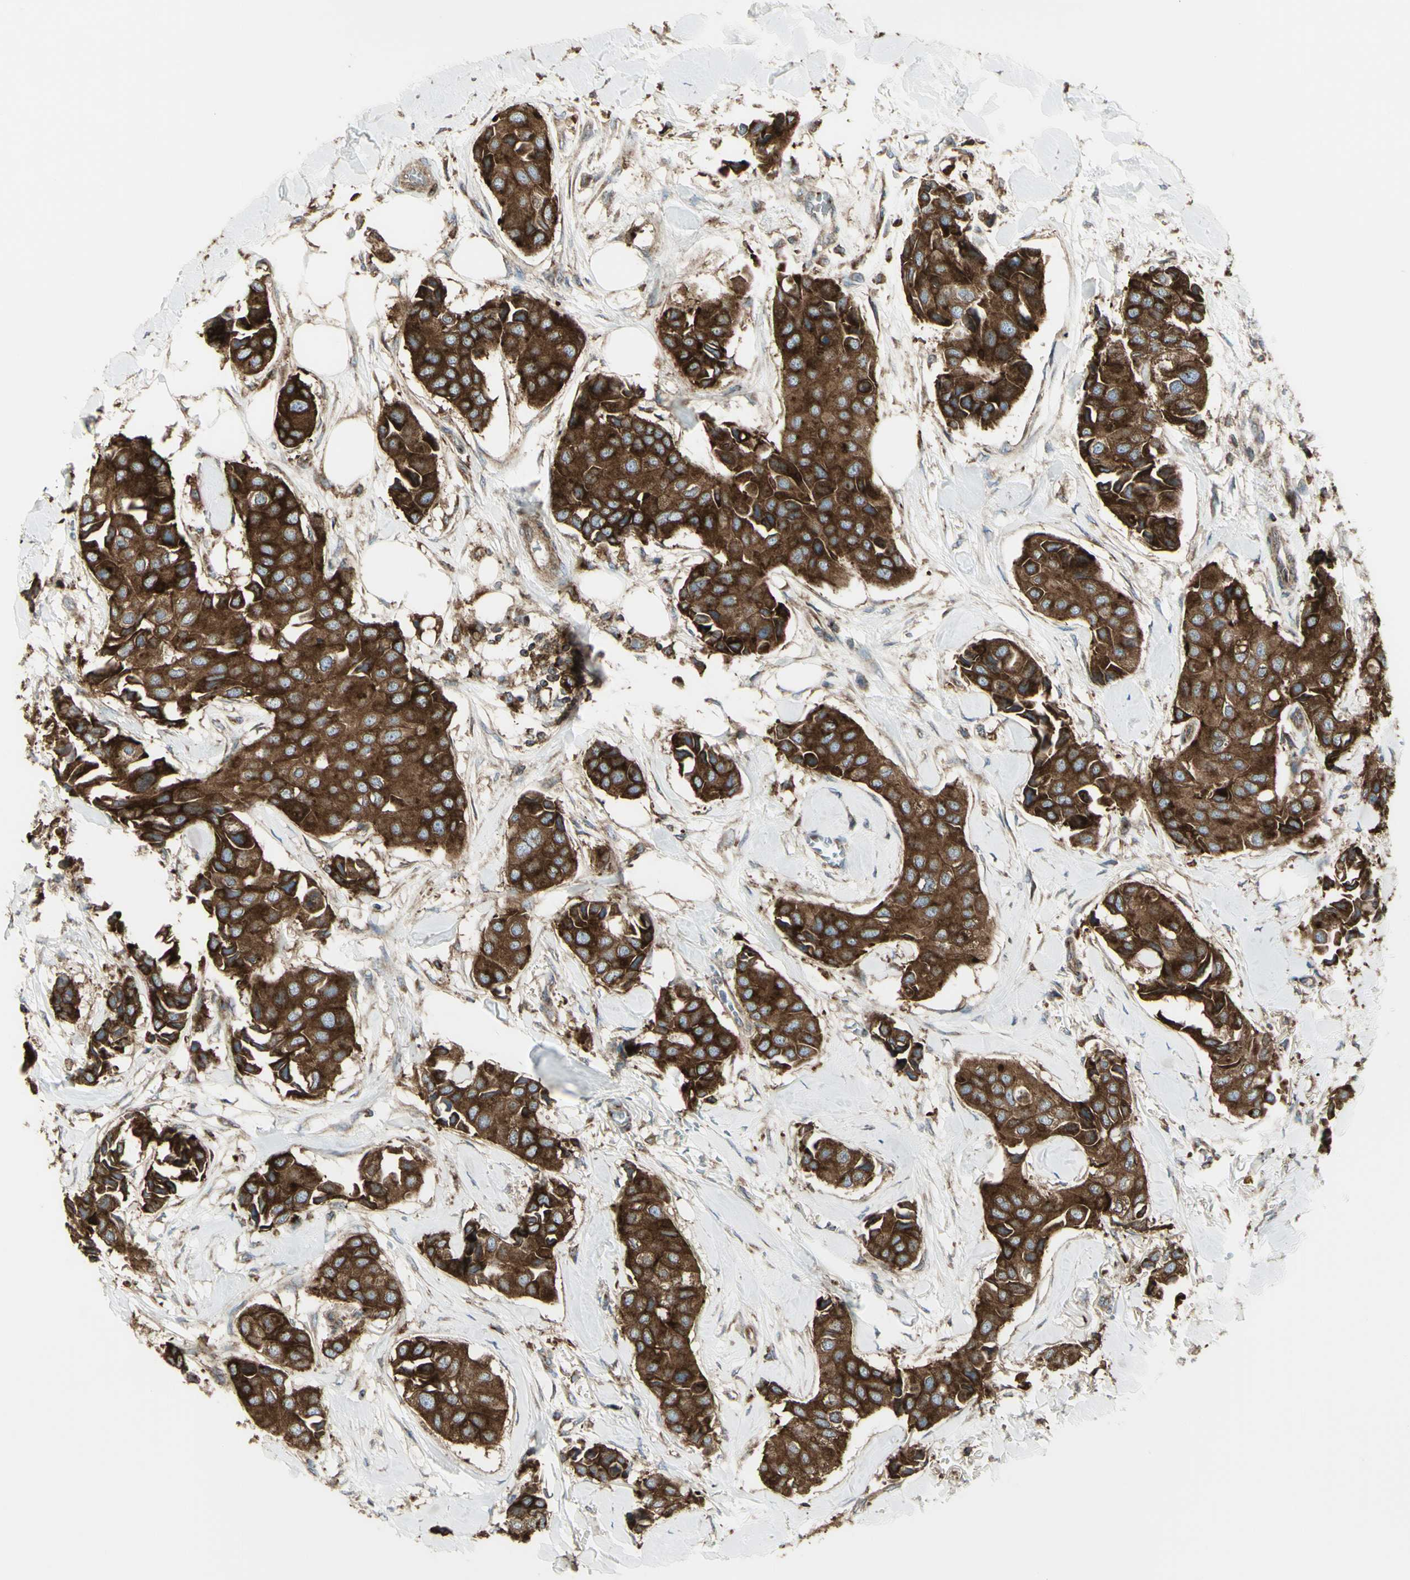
{"staining": {"intensity": "strong", "quantity": ">75%", "location": "cytoplasmic/membranous"}, "tissue": "breast cancer", "cell_type": "Tumor cells", "image_type": "cancer", "snomed": [{"axis": "morphology", "description": "Duct carcinoma"}, {"axis": "topography", "description": "Breast"}], "caption": "Breast infiltrating ductal carcinoma tissue demonstrates strong cytoplasmic/membranous positivity in about >75% of tumor cells, visualized by immunohistochemistry.", "gene": "NAPA", "patient": {"sex": "female", "age": 80}}